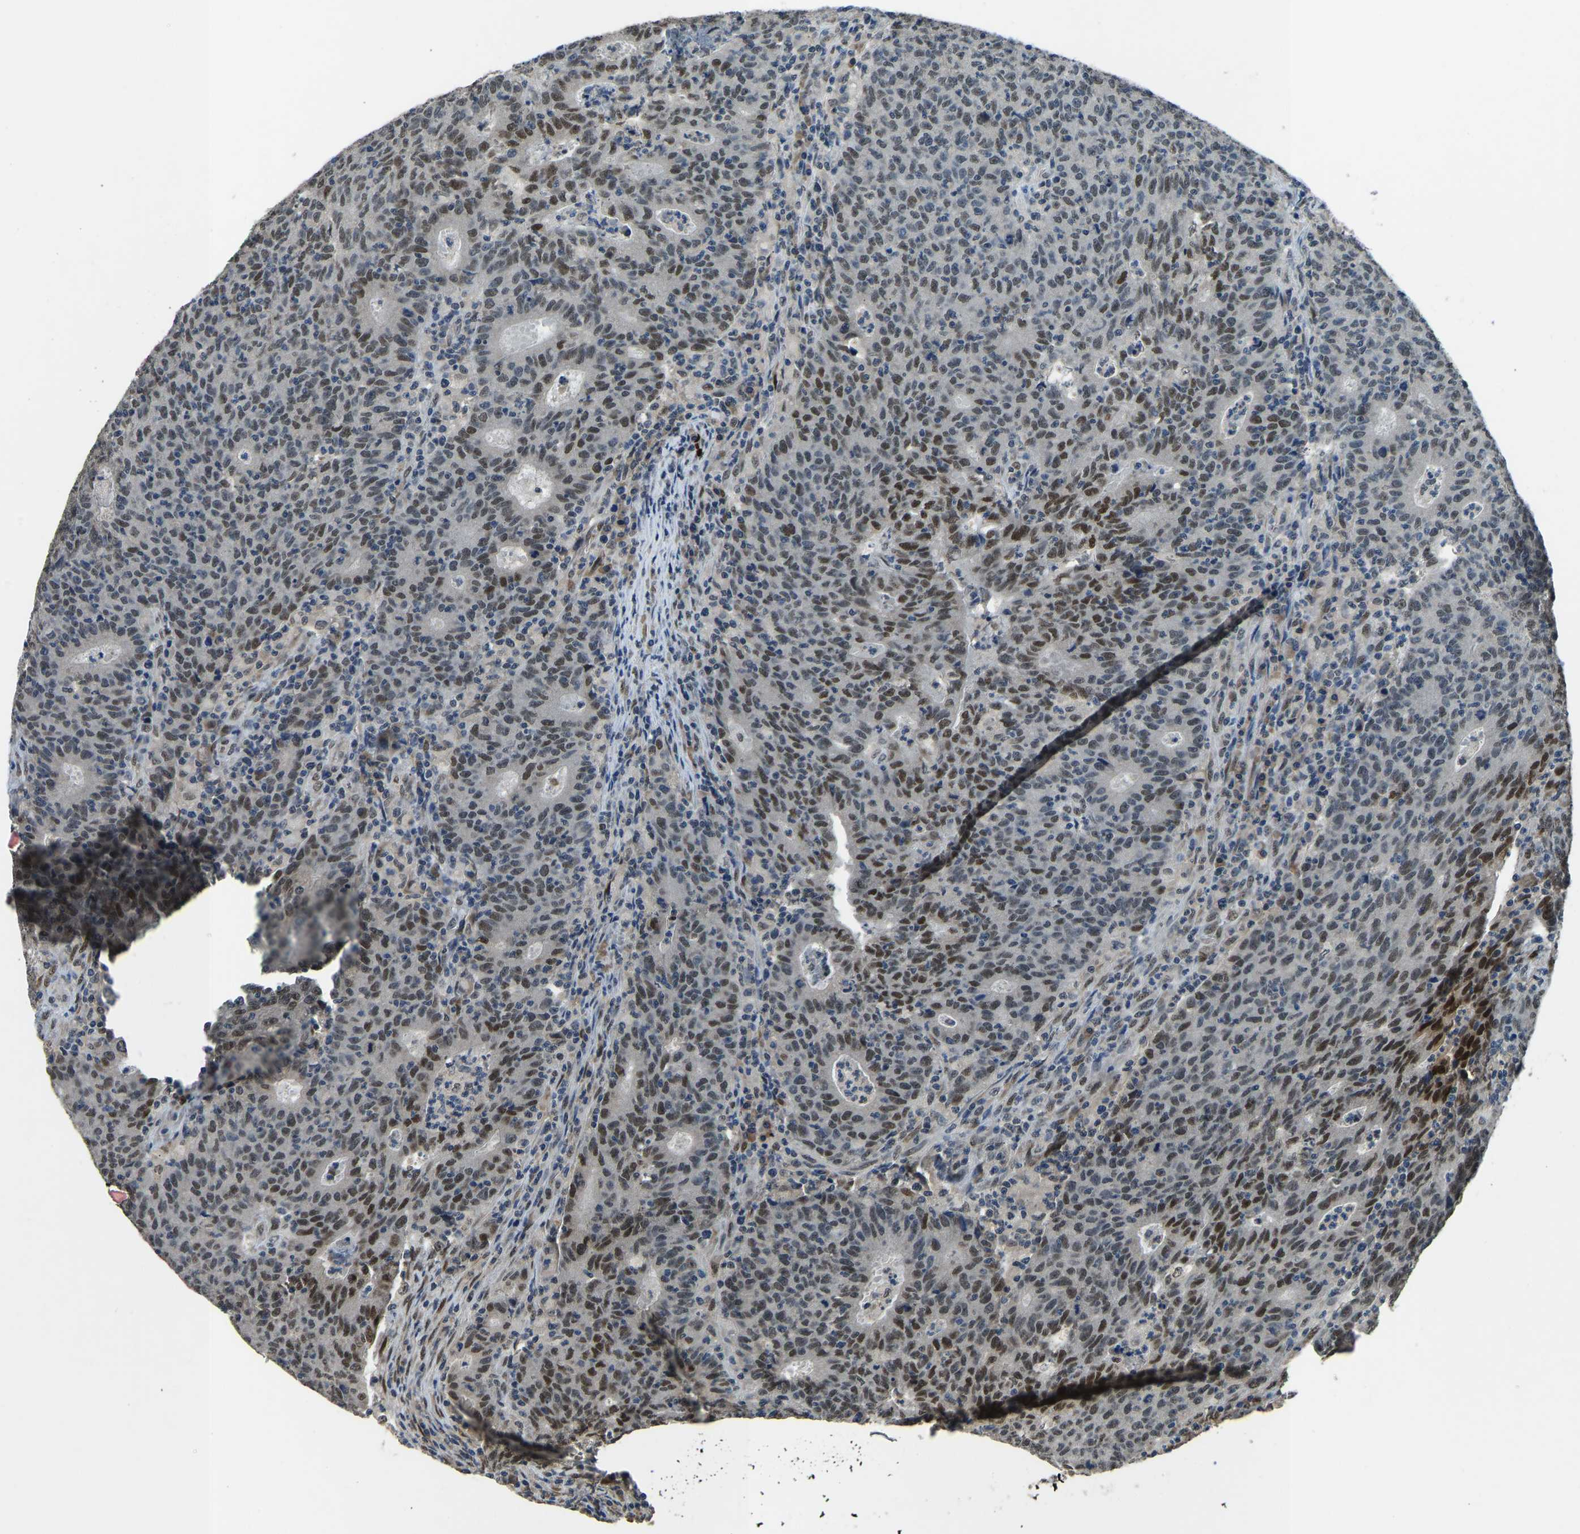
{"staining": {"intensity": "moderate", "quantity": "25%-75%", "location": "nuclear"}, "tissue": "colorectal cancer", "cell_type": "Tumor cells", "image_type": "cancer", "snomed": [{"axis": "morphology", "description": "Adenocarcinoma, NOS"}, {"axis": "topography", "description": "Colon"}], "caption": "An immunohistochemistry (IHC) histopathology image of tumor tissue is shown. Protein staining in brown highlights moderate nuclear positivity in adenocarcinoma (colorectal) within tumor cells. (IHC, brightfield microscopy, high magnification).", "gene": "FOS", "patient": {"sex": "female", "age": 75}}